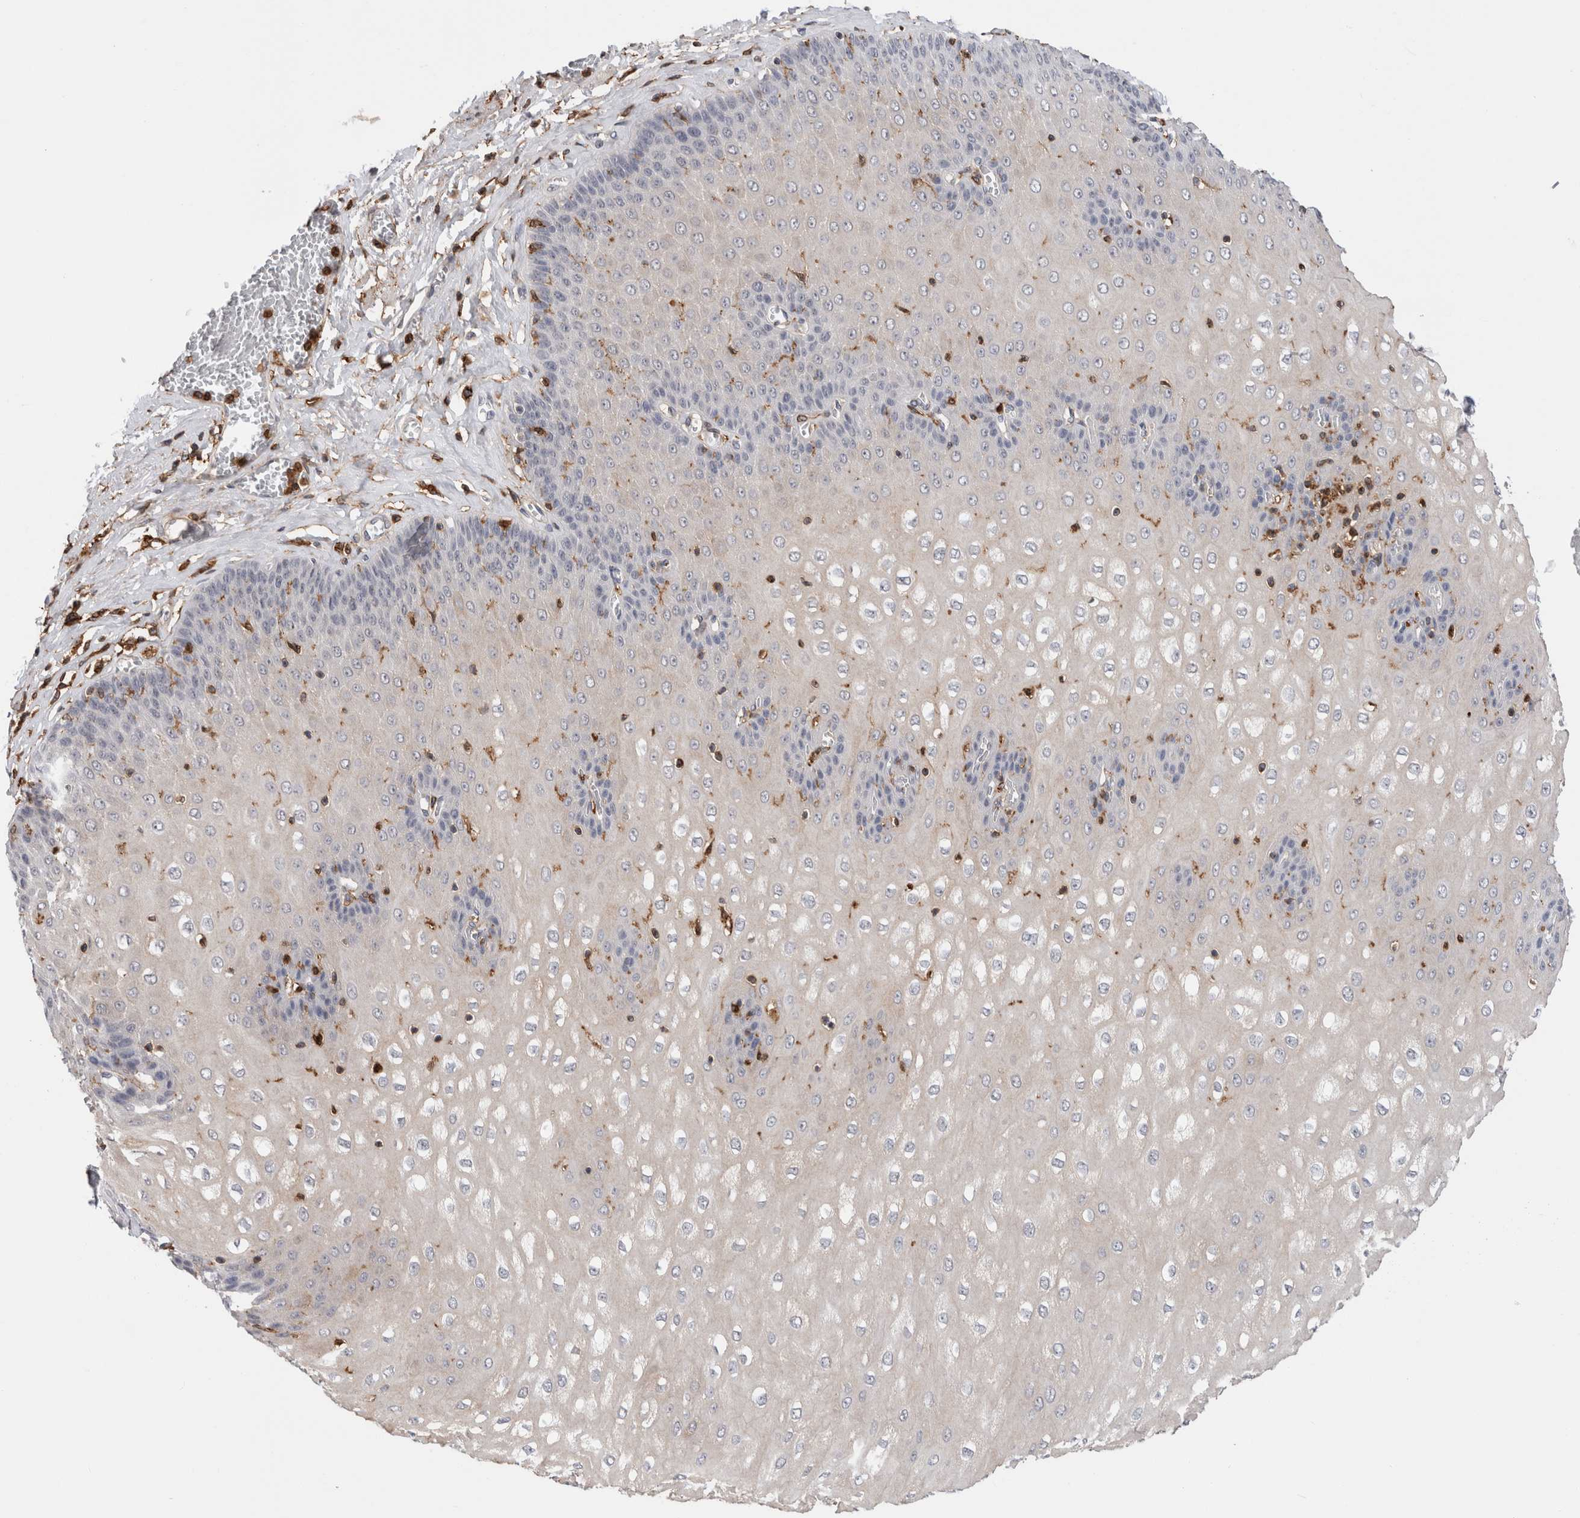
{"staining": {"intensity": "weak", "quantity": "<25%", "location": "cytoplasmic/membranous"}, "tissue": "esophagus", "cell_type": "Squamous epithelial cells", "image_type": "normal", "snomed": [{"axis": "morphology", "description": "Normal tissue, NOS"}, {"axis": "topography", "description": "Esophagus"}], "caption": "An immunohistochemistry micrograph of normal esophagus is shown. There is no staining in squamous epithelial cells of esophagus. Brightfield microscopy of immunohistochemistry (IHC) stained with DAB (brown) and hematoxylin (blue), captured at high magnification.", "gene": "CCDC88B", "patient": {"sex": "male", "age": 60}}